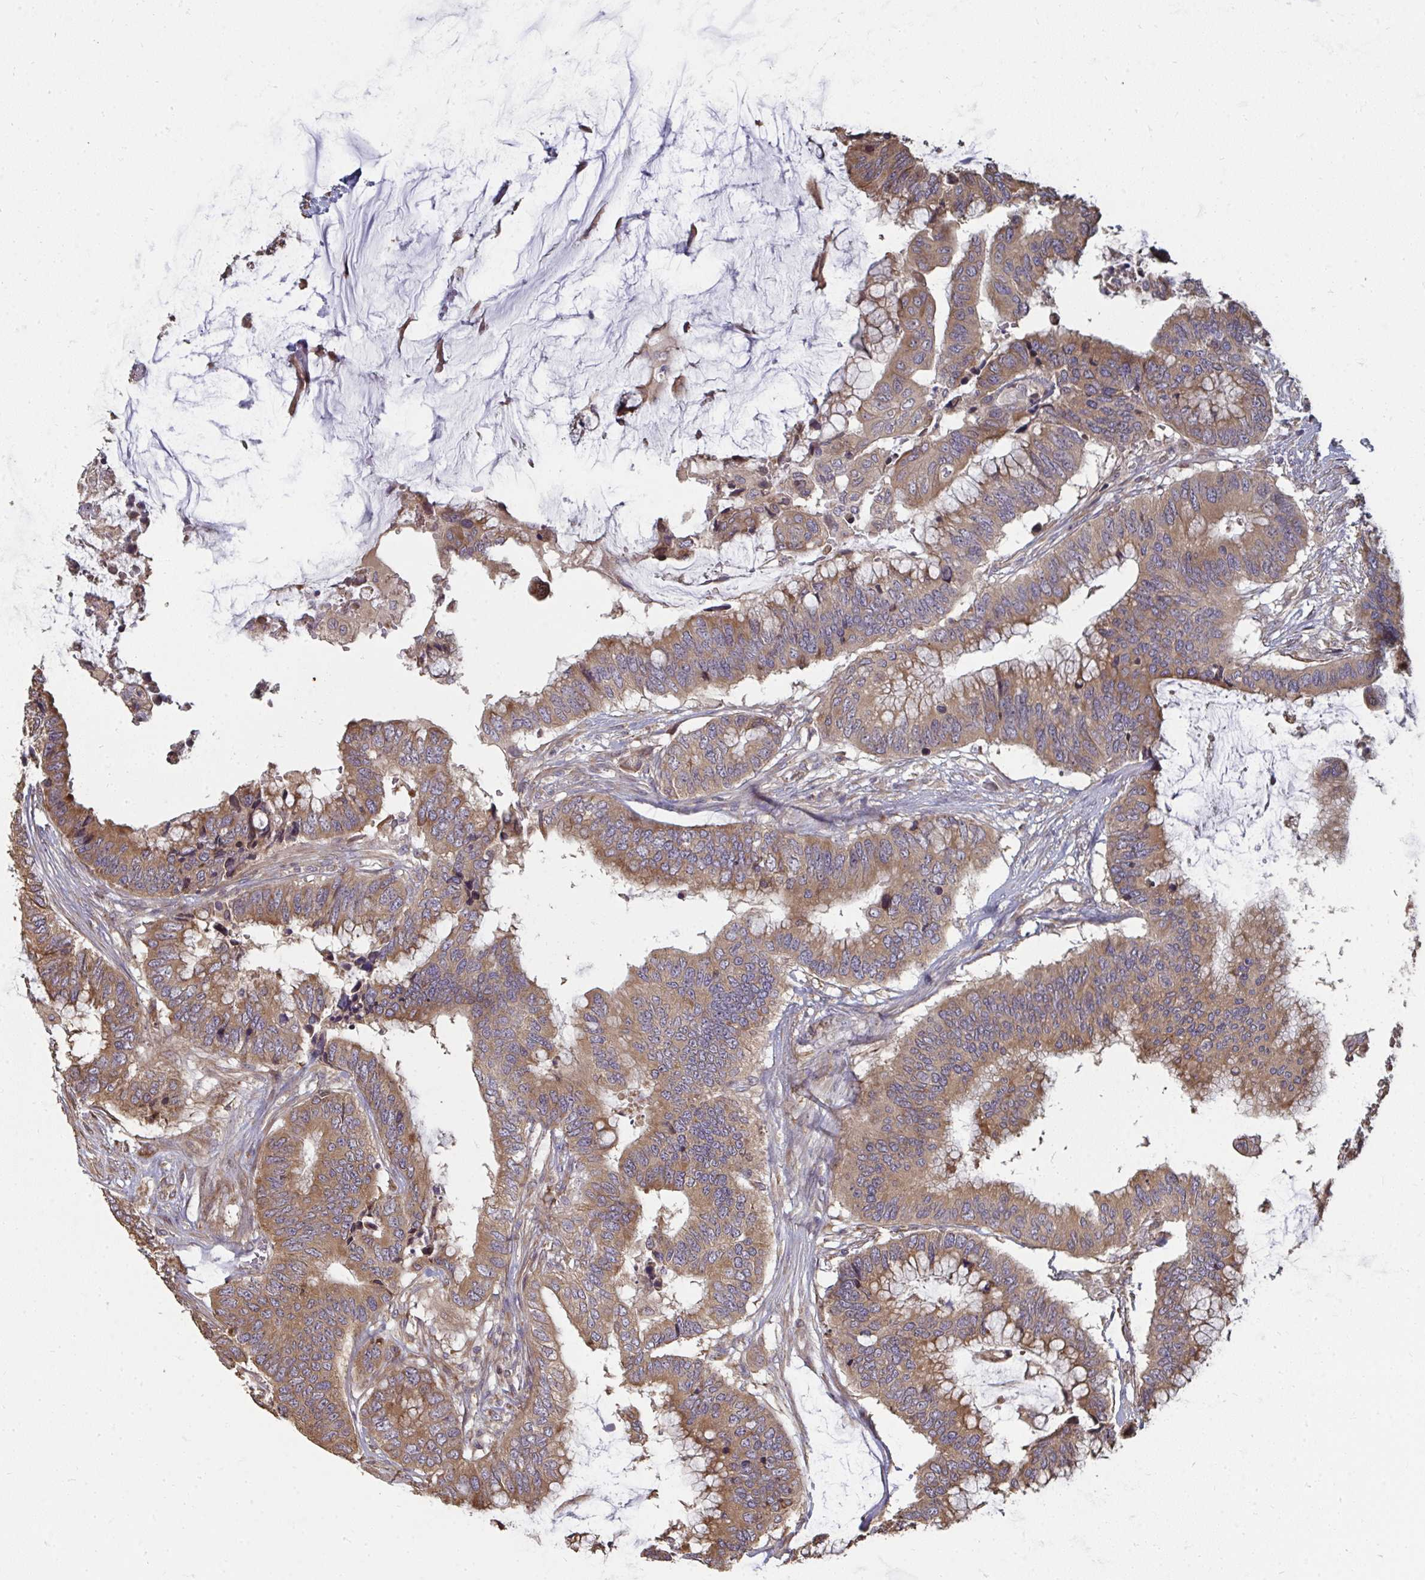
{"staining": {"intensity": "moderate", "quantity": ">75%", "location": "cytoplasmic/membranous"}, "tissue": "colorectal cancer", "cell_type": "Tumor cells", "image_type": "cancer", "snomed": [{"axis": "morphology", "description": "Adenocarcinoma, NOS"}, {"axis": "topography", "description": "Rectum"}], "caption": "A medium amount of moderate cytoplasmic/membranous positivity is identified in about >75% of tumor cells in colorectal cancer (adenocarcinoma) tissue.", "gene": "ZFYVE28", "patient": {"sex": "female", "age": 59}}